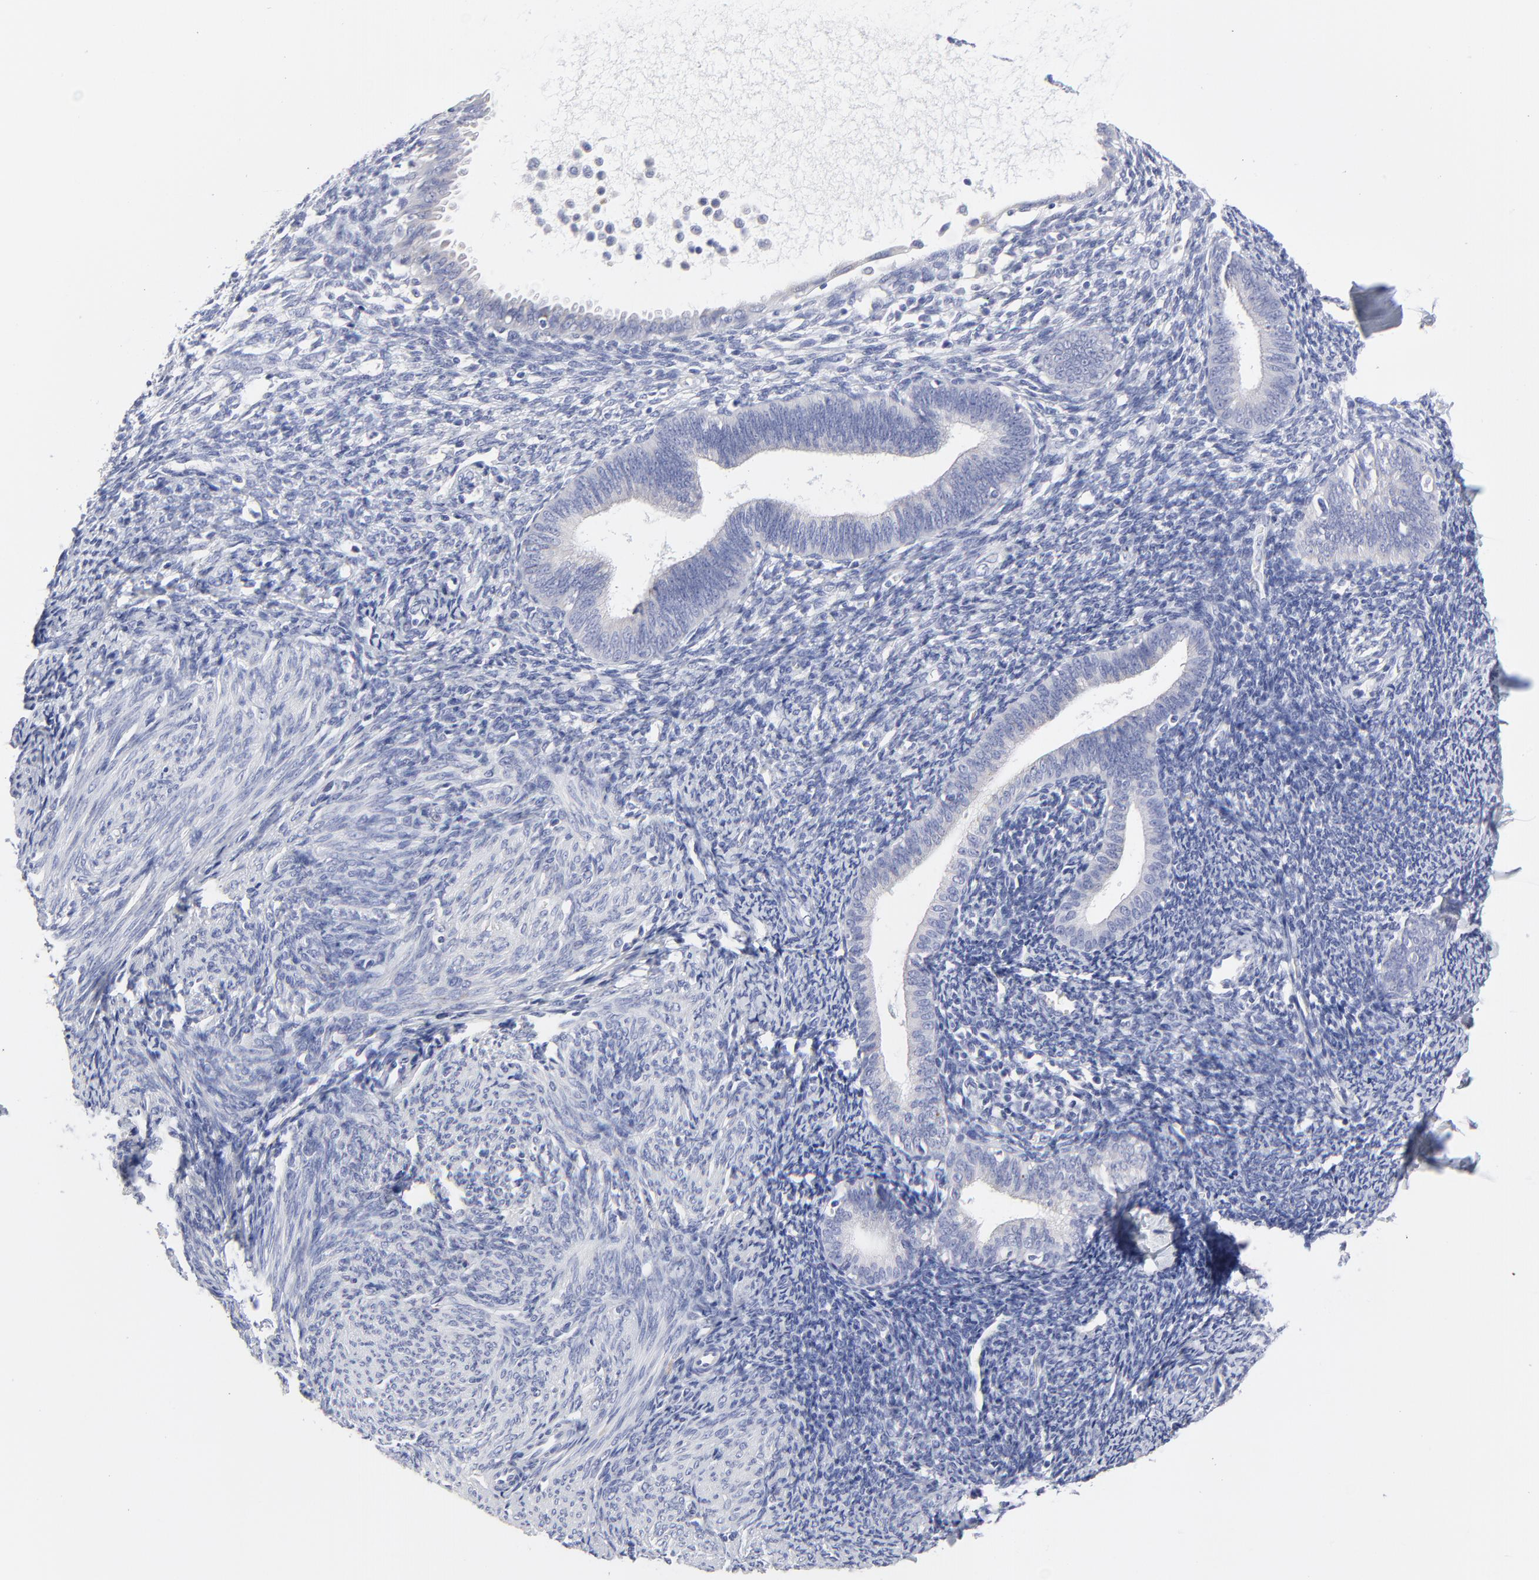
{"staining": {"intensity": "negative", "quantity": "none", "location": "none"}, "tissue": "endometrium", "cell_type": "Cells in endometrial stroma", "image_type": "normal", "snomed": [{"axis": "morphology", "description": "Normal tissue, NOS"}, {"axis": "topography", "description": "Smooth muscle"}, {"axis": "topography", "description": "Endometrium"}], "caption": "Cells in endometrial stroma show no significant protein expression in unremarkable endometrium. Brightfield microscopy of IHC stained with DAB (3,3'-diaminobenzidine) (brown) and hematoxylin (blue), captured at high magnification.", "gene": "DUSP9", "patient": {"sex": "female", "age": 57}}